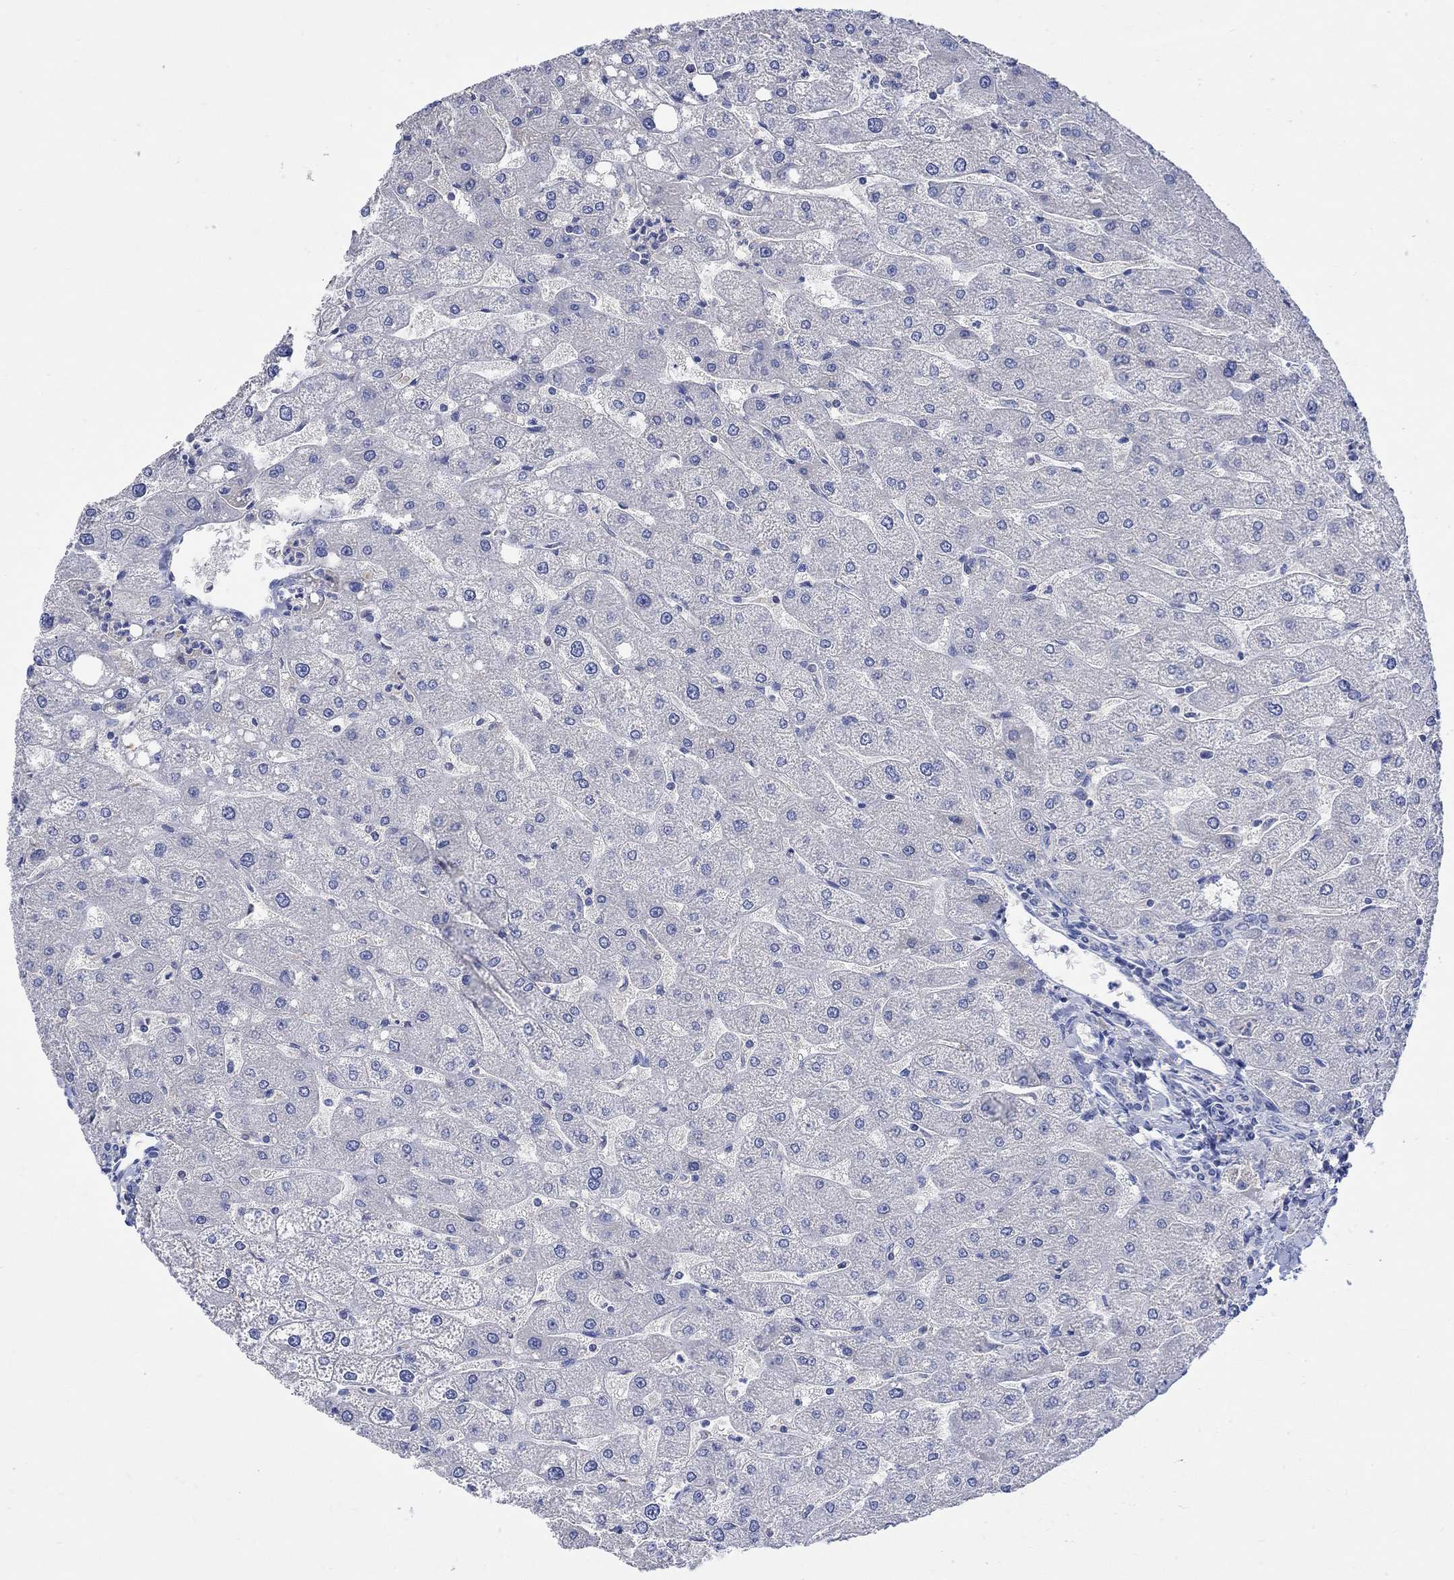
{"staining": {"intensity": "negative", "quantity": "none", "location": "none"}, "tissue": "liver", "cell_type": "Cholangiocytes", "image_type": "normal", "snomed": [{"axis": "morphology", "description": "Normal tissue, NOS"}, {"axis": "topography", "description": "Liver"}], "caption": "IHC of benign liver demonstrates no positivity in cholangiocytes. (DAB (3,3'-diaminobenzidine) immunohistochemistry with hematoxylin counter stain).", "gene": "GCM1", "patient": {"sex": "male", "age": 67}}